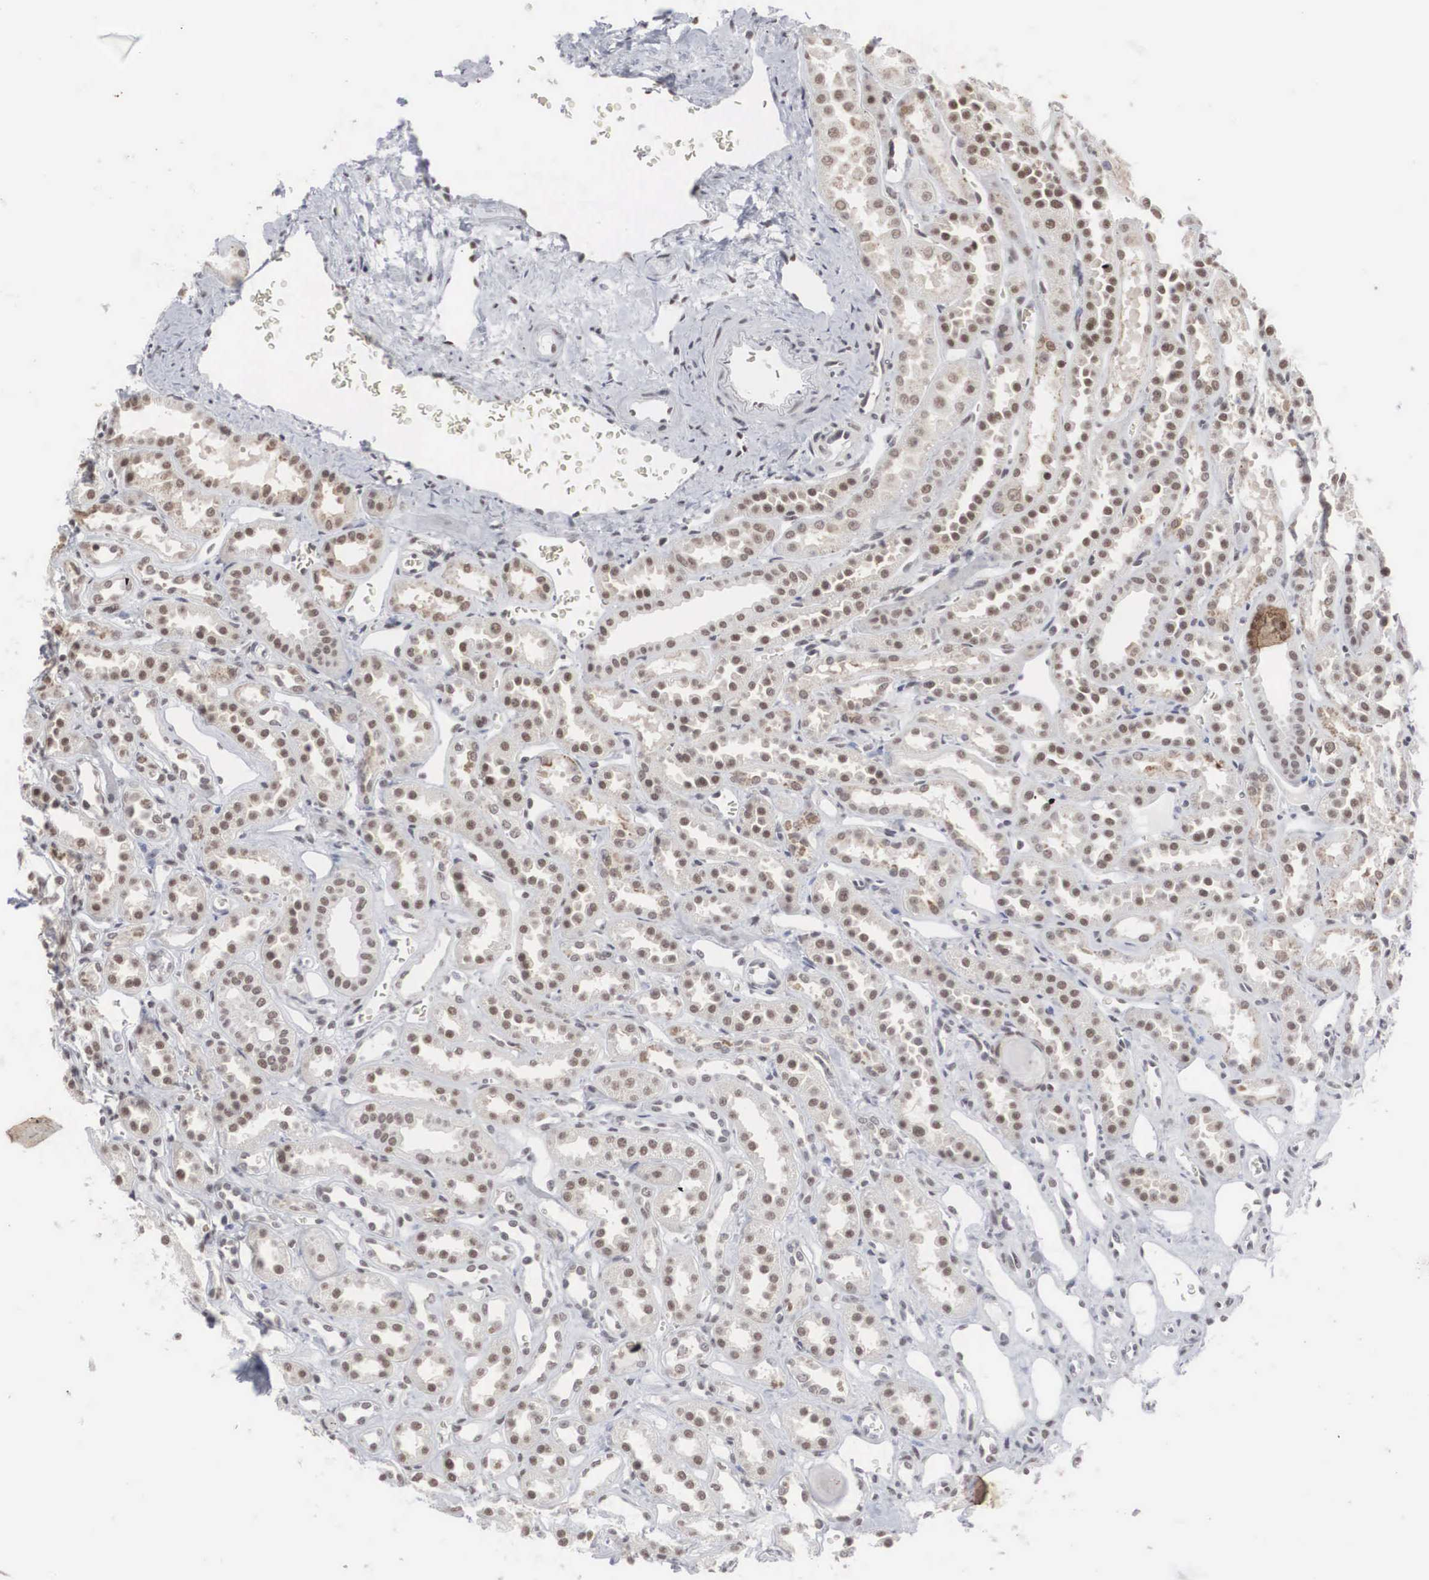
{"staining": {"intensity": "moderate", "quantity": "<25%", "location": "nuclear"}, "tissue": "kidney", "cell_type": "Cells in glomeruli", "image_type": "normal", "snomed": [{"axis": "morphology", "description": "Normal tissue, NOS"}, {"axis": "topography", "description": "Kidney"}], "caption": "Immunohistochemical staining of unremarkable kidney exhibits low levels of moderate nuclear expression in approximately <25% of cells in glomeruli. (DAB = brown stain, brightfield microscopy at high magnification).", "gene": "AUTS2", "patient": {"sex": "female", "age": 52}}